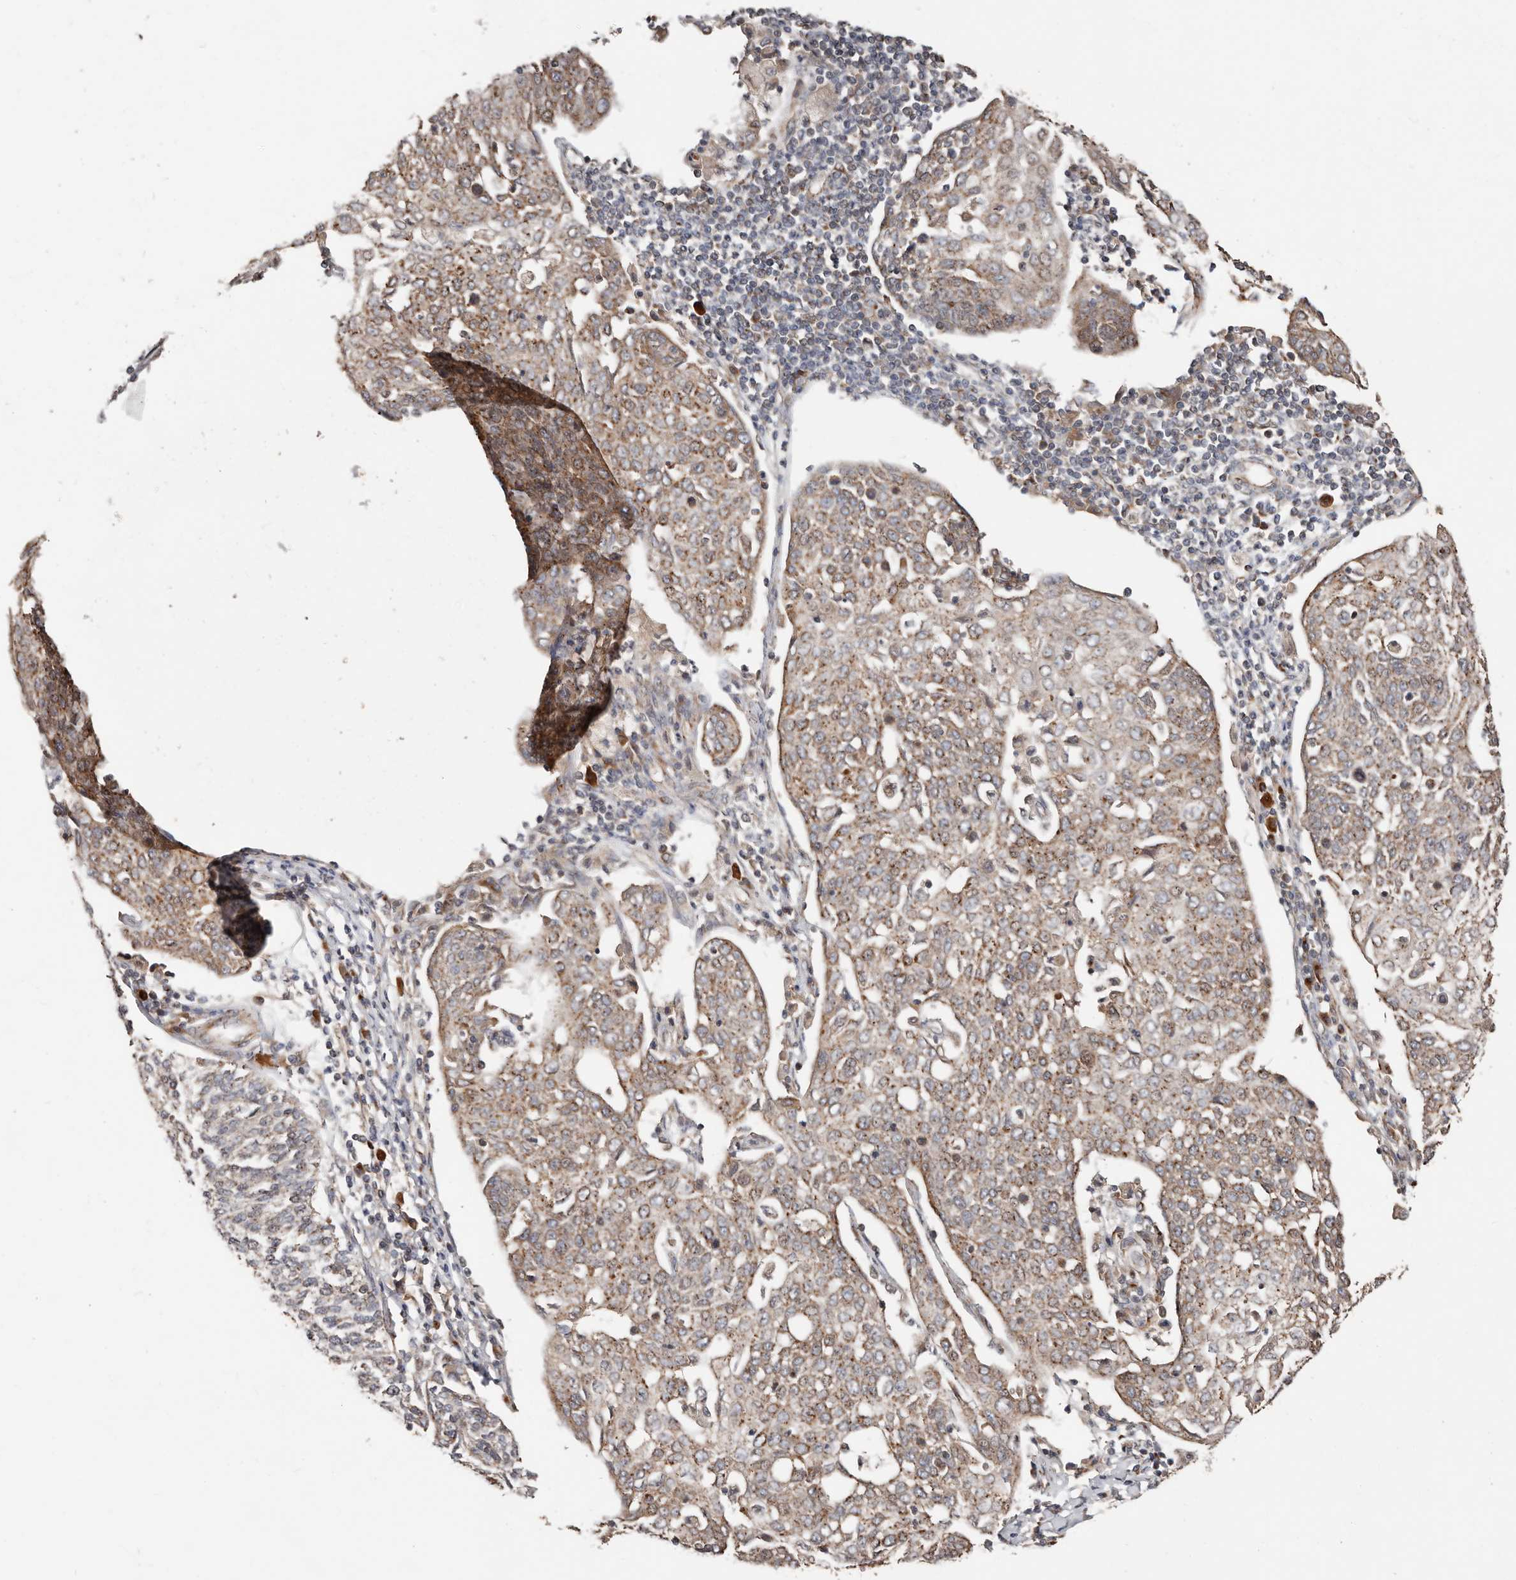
{"staining": {"intensity": "moderate", "quantity": ">75%", "location": "cytoplasmic/membranous"}, "tissue": "cervical cancer", "cell_type": "Tumor cells", "image_type": "cancer", "snomed": [{"axis": "morphology", "description": "Squamous cell carcinoma, NOS"}, {"axis": "topography", "description": "Cervix"}], "caption": "Moderate cytoplasmic/membranous protein expression is identified in about >75% of tumor cells in cervical cancer. (DAB (3,3'-diaminobenzidine) = brown stain, brightfield microscopy at high magnification).", "gene": "COG1", "patient": {"sex": "female", "age": 34}}